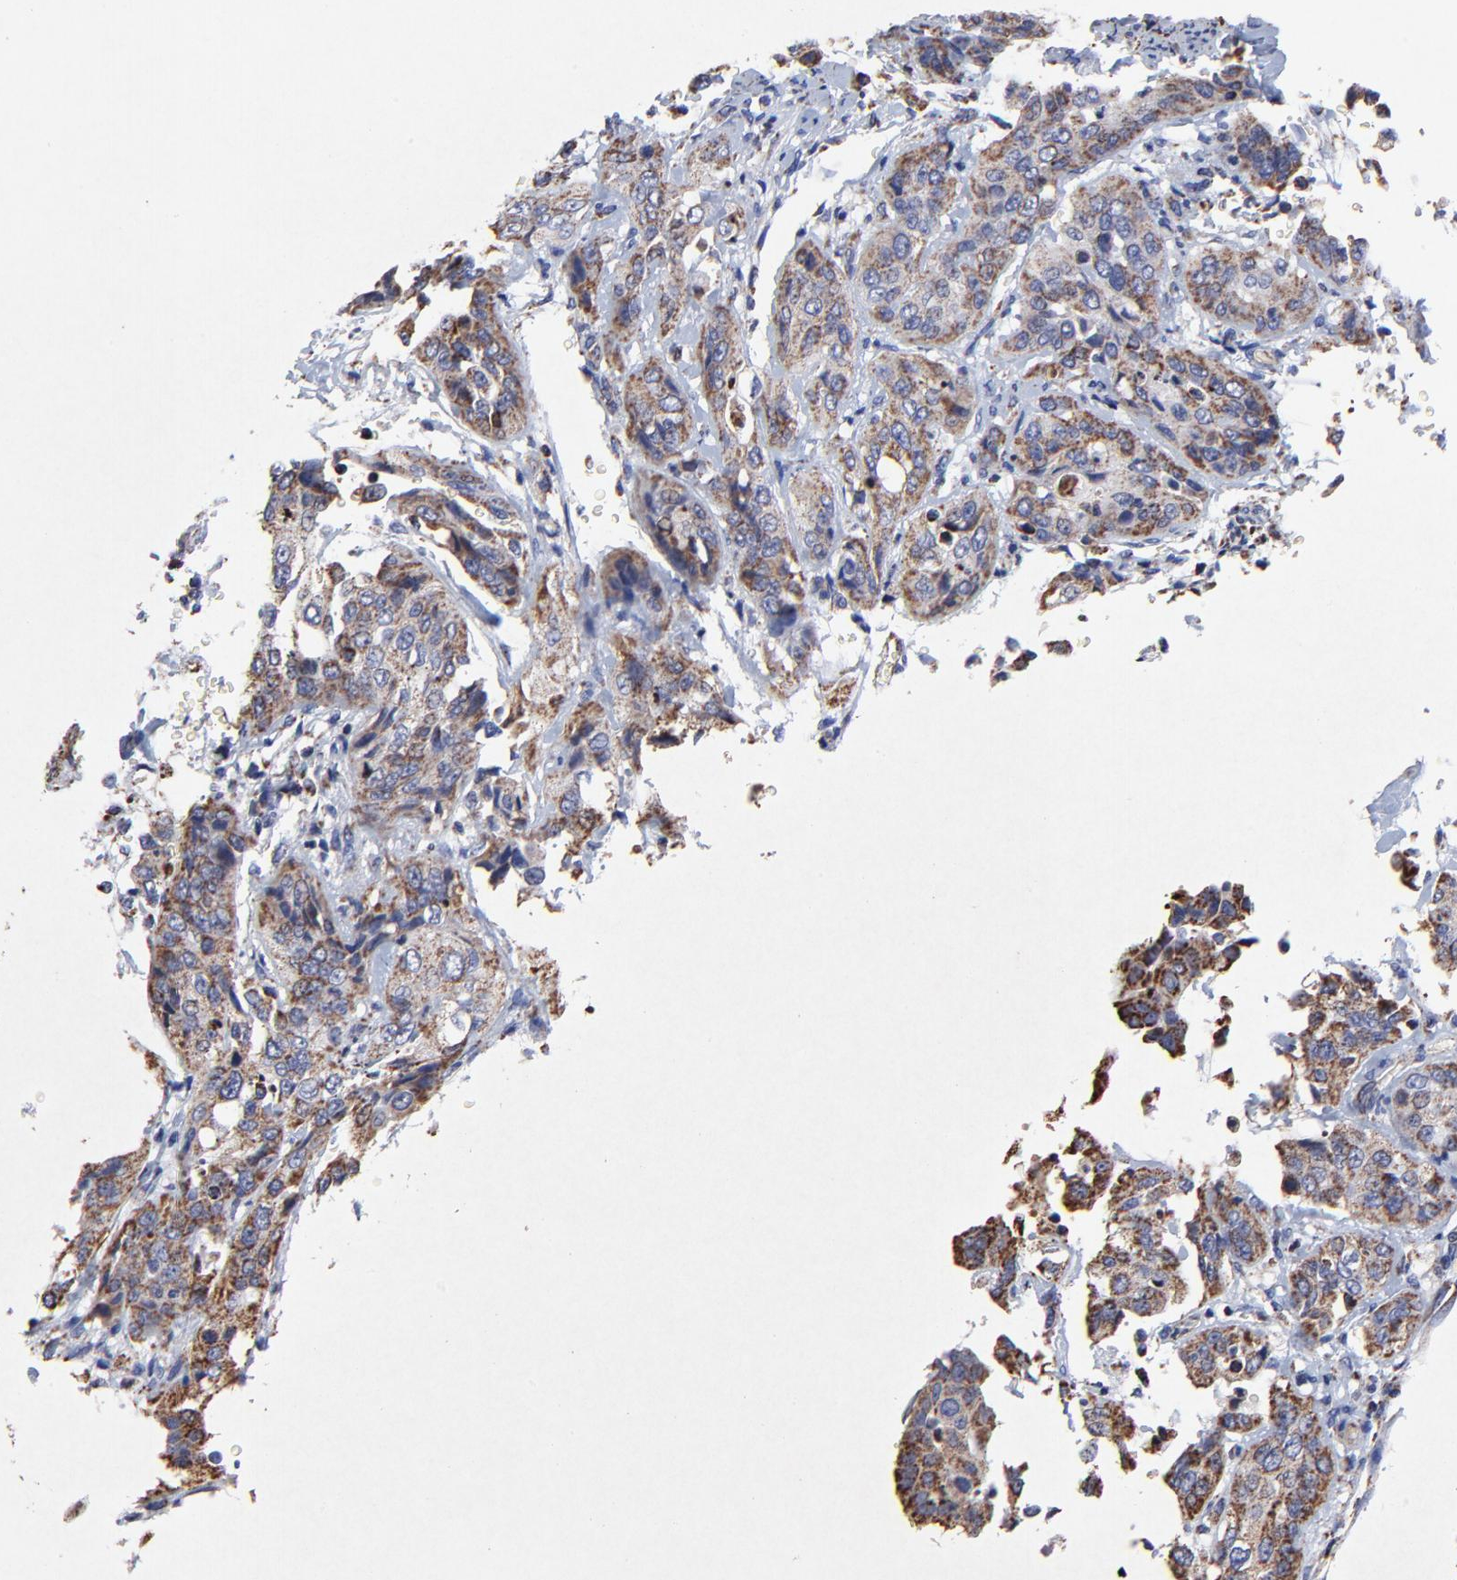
{"staining": {"intensity": "weak", "quantity": ">75%", "location": "cytoplasmic/membranous"}, "tissue": "cervical cancer", "cell_type": "Tumor cells", "image_type": "cancer", "snomed": [{"axis": "morphology", "description": "Squamous cell carcinoma, NOS"}, {"axis": "topography", "description": "Cervix"}], "caption": "The micrograph displays a brown stain indicating the presence of a protein in the cytoplasmic/membranous of tumor cells in squamous cell carcinoma (cervical). (brown staining indicates protein expression, while blue staining denotes nuclei).", "gene": "SSBP1", "patient": {"sex": "female", "age": 41}}